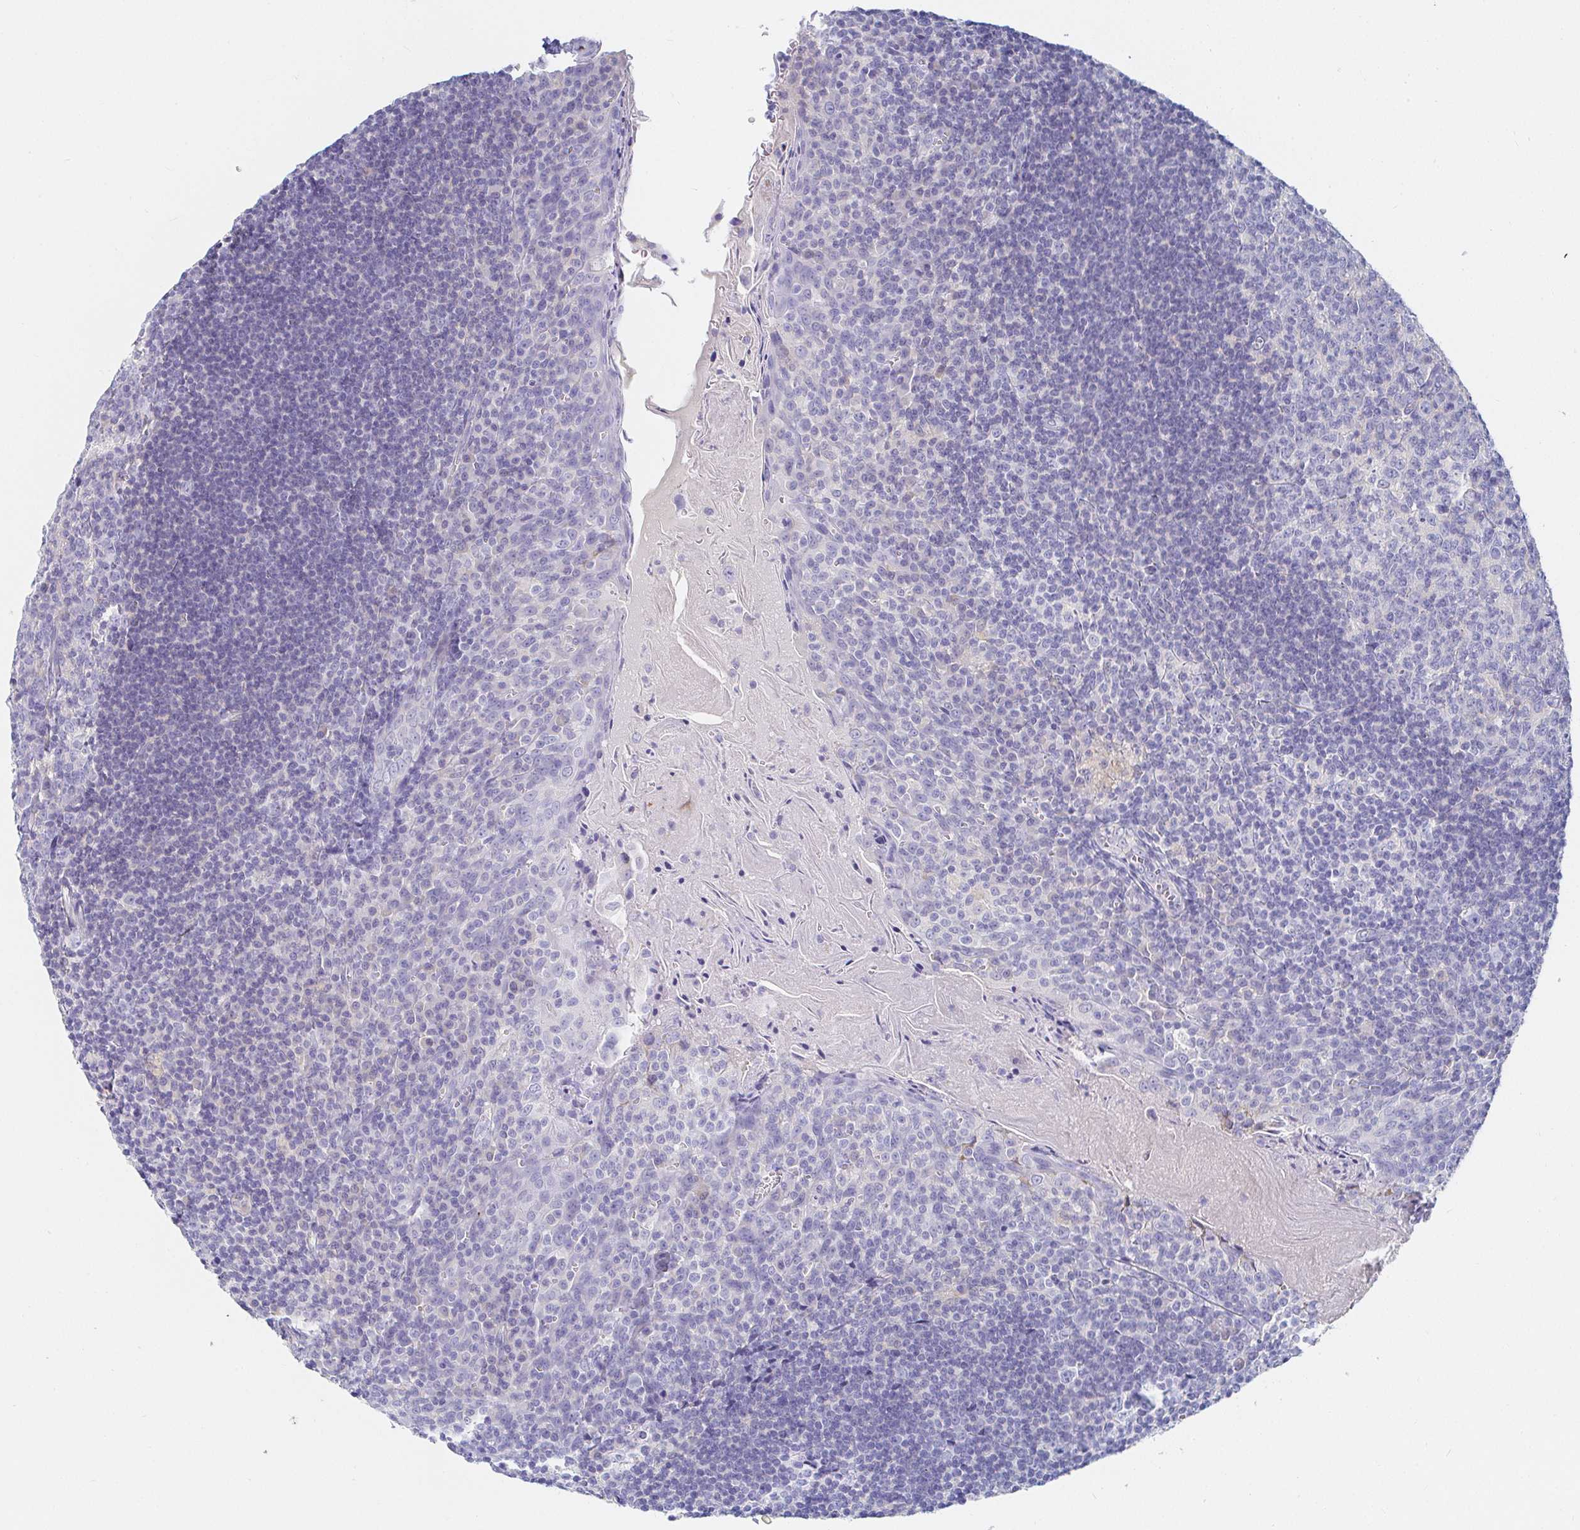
{"staining": {"intensity": "negative", "quantity": "none", "location": "none"}, "tissue": "tonsil", "cell_type": "Germinal center cells", "image_type": "normal", "snomed": [{"axis": "morphology", "description": "Normal tissue, NOS"}, {"axis": "topography", "description": "Tonsil"}], "caption": "Histopathology image shows no significant protein staining in germinal center cells of unremarkable tonsil.", "gene": "PDE6B", "patient": {"sex": "male", "age": 27}}